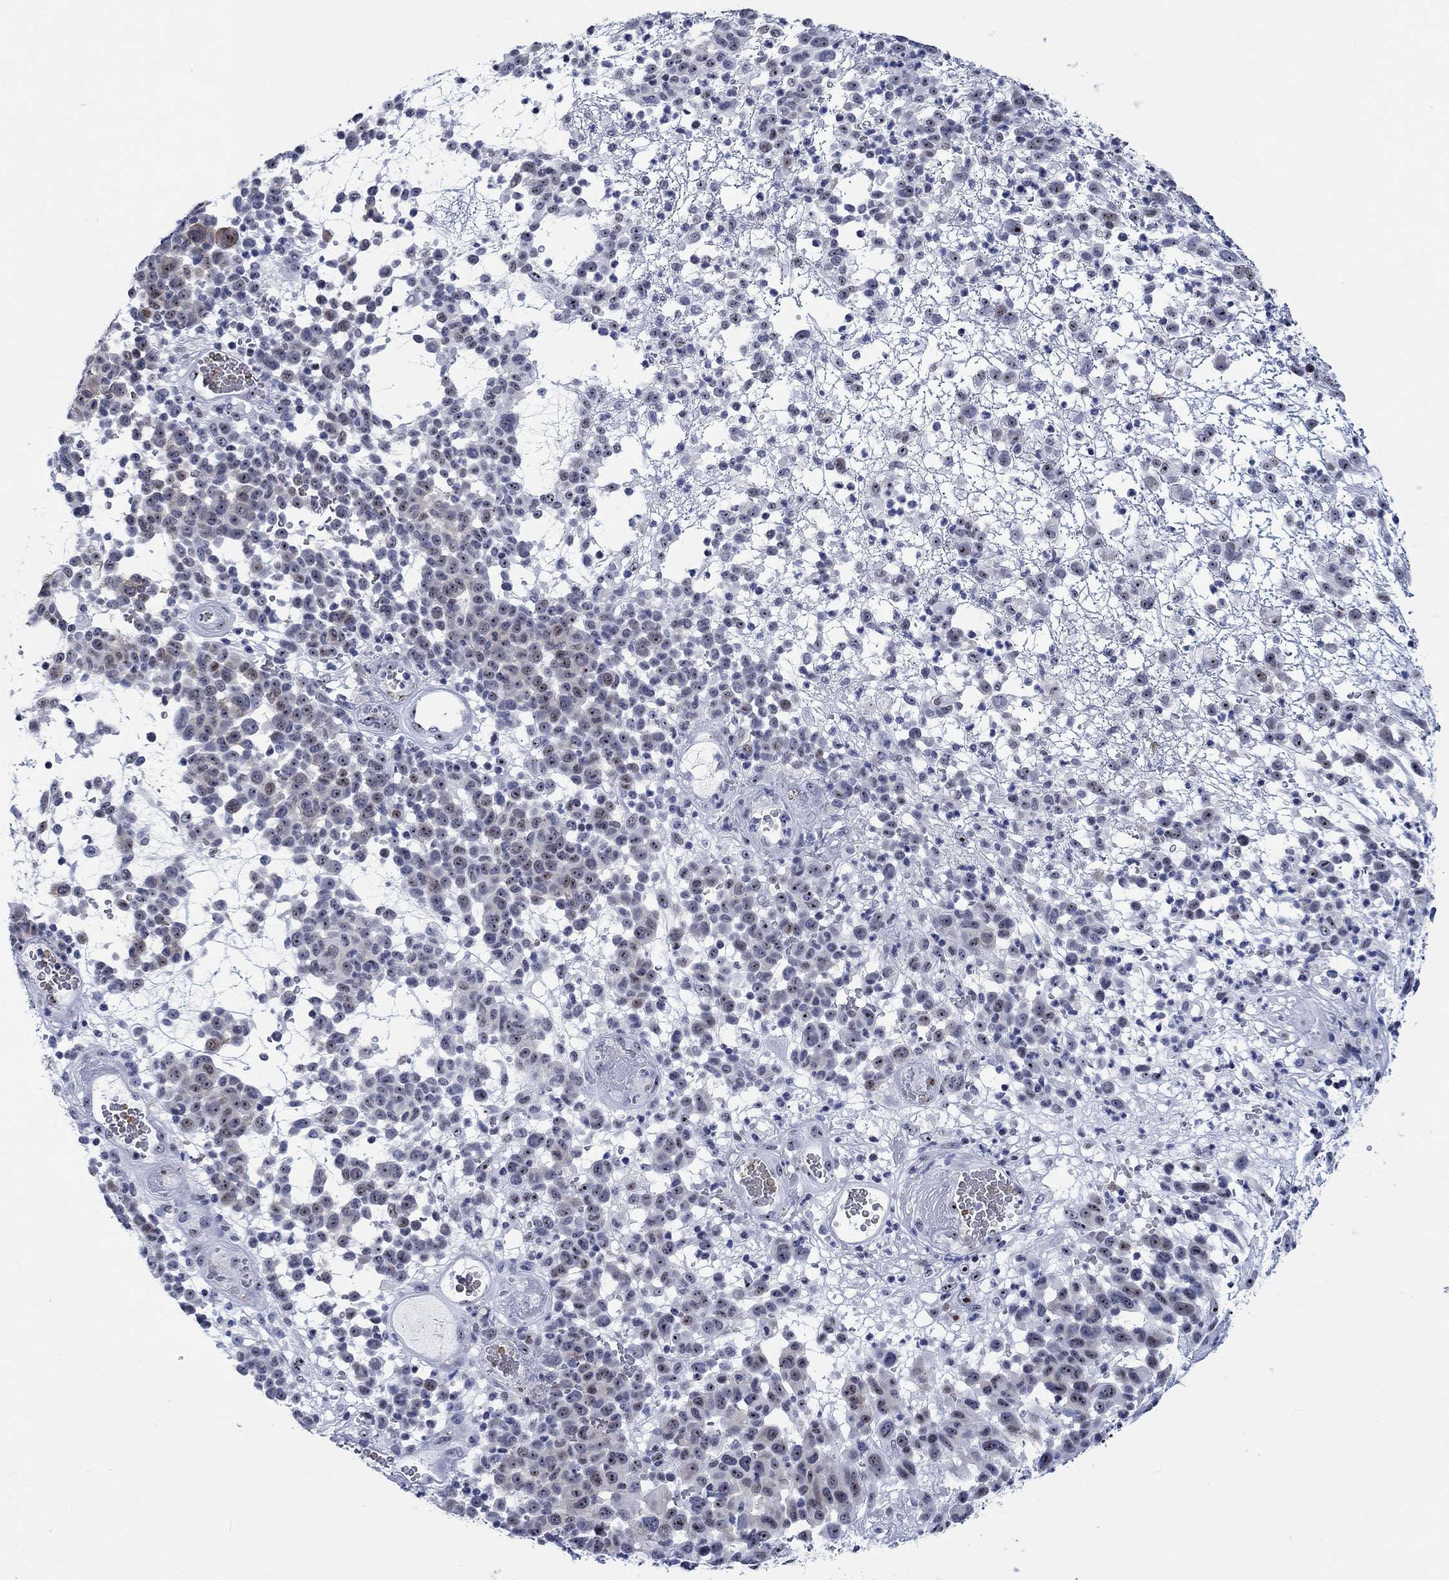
{"staining": {"intensity": "strong", "quantity": "25%-75%", "location": "nuclear"}, "tissue": "melanoma", "cell_type": "Tumor cells", "image_type": "cancer", "snomed": [{"axis": "morphology", "description": "Malignant melanoma, NOS"}, {"axis": "topography", "description": "Skin"}], "caption": "Immunohistochemistry photomicrograph of neoplastic tissue: human melanoma stained using IHC reveals high levels of strong protein expression localized specifically in the nuclear of tumor cells, appearing as a nuclear brown color.", "gene": "ZNF446", "patient": {"sex": "male", "age": 59}}